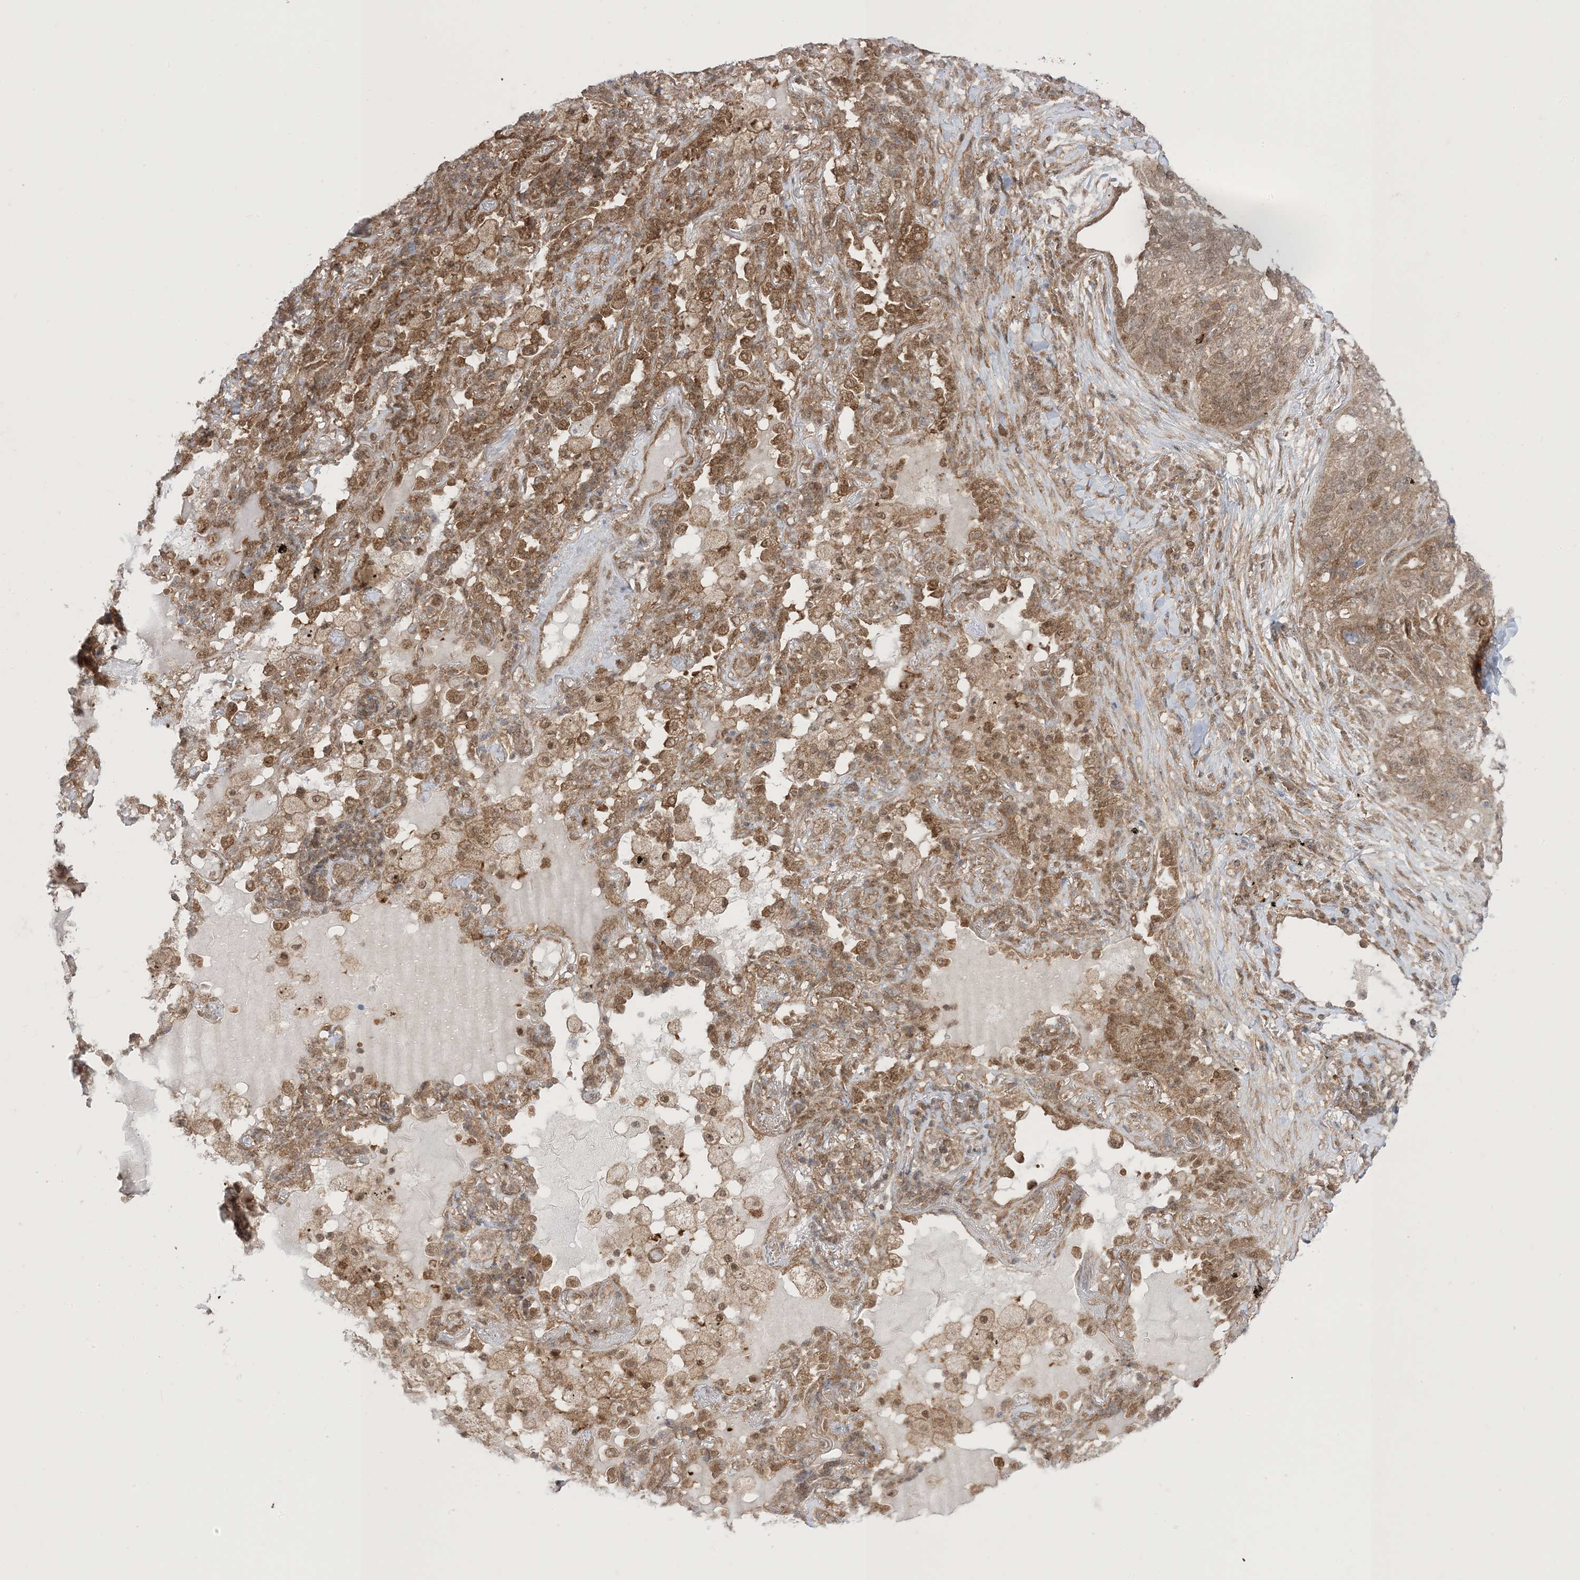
{"staining": {"intensity": "weak", "quantity": ">75%", "location": "cytoplasmic/membranous"}, "tissue": "lung cancer", "cell_type": "Tumor cells", "image_type": "cancer", "snomed": [{"axis": "morphology", "description": "Squamous cell carcinoma, NOS"}, {"axis": "topography", "description": "Lung"}], "caption": "Human lung cancer (squamous cell carcinoma) stained with a protein marker exhibits weak staining in tumor cells.", "gene": "PTPA", "patient": {"sex": "female", "age": 63}}